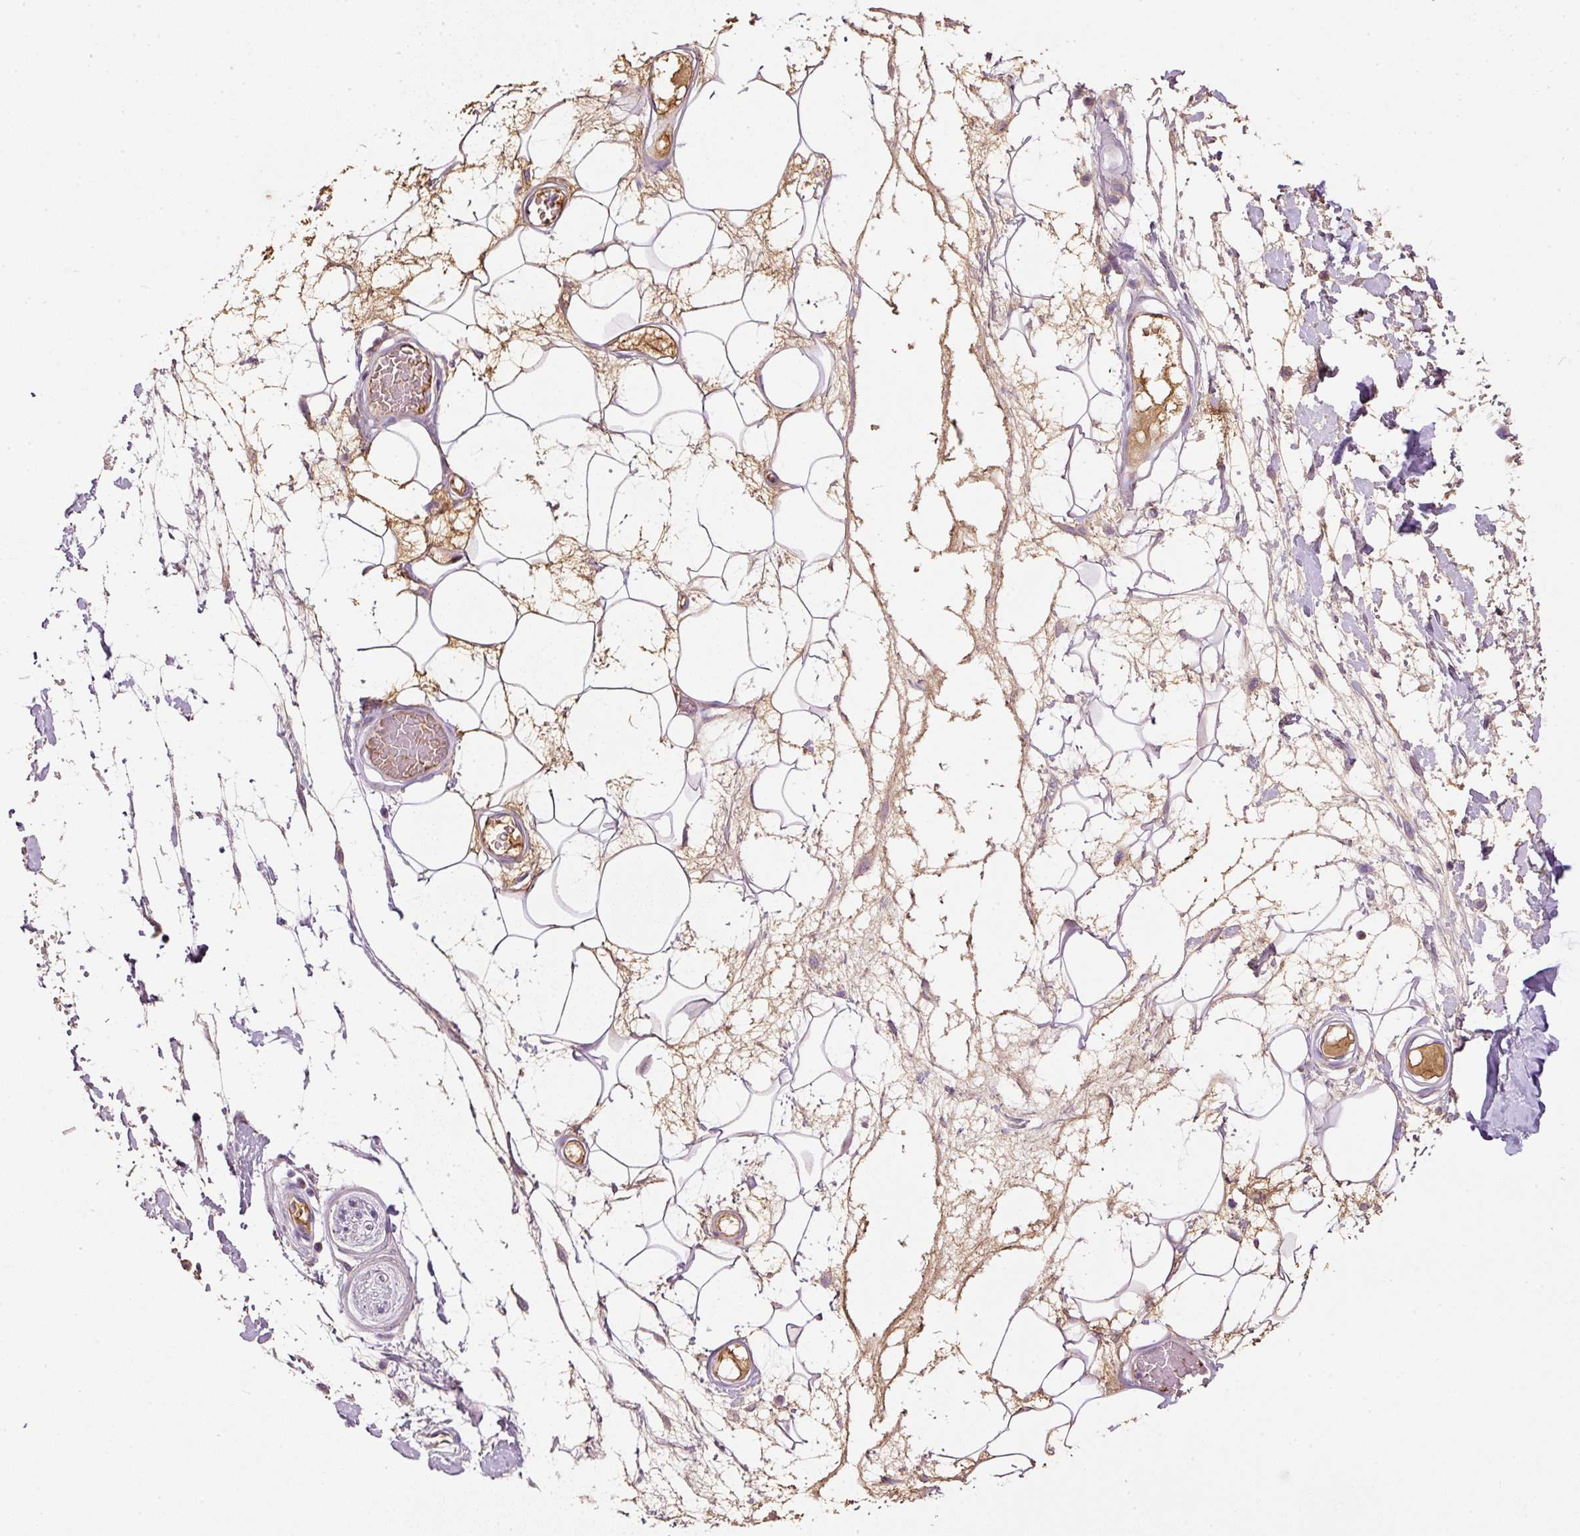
{"staining": {"intensity": "negative", "quantity": "none", "location": "none"}, "tissue": "adipose tissue", "cell_type": "Adipocytes", "image_type": "normal", "snomed": [{"axis": "morphology", "description": "Normal tissue, NOS"}, {"axis": "topography", "description": "Vulva"}, {"axis": "topography", "description": "Peripheral nerve tissue"}], "caption": "IHC image of normal human adipose tissue stained for a protein (brown), which demonstrates no staining in adipocytes.", "gene": "KPNA5", "patient": {"sex": "female", "age": 68}}